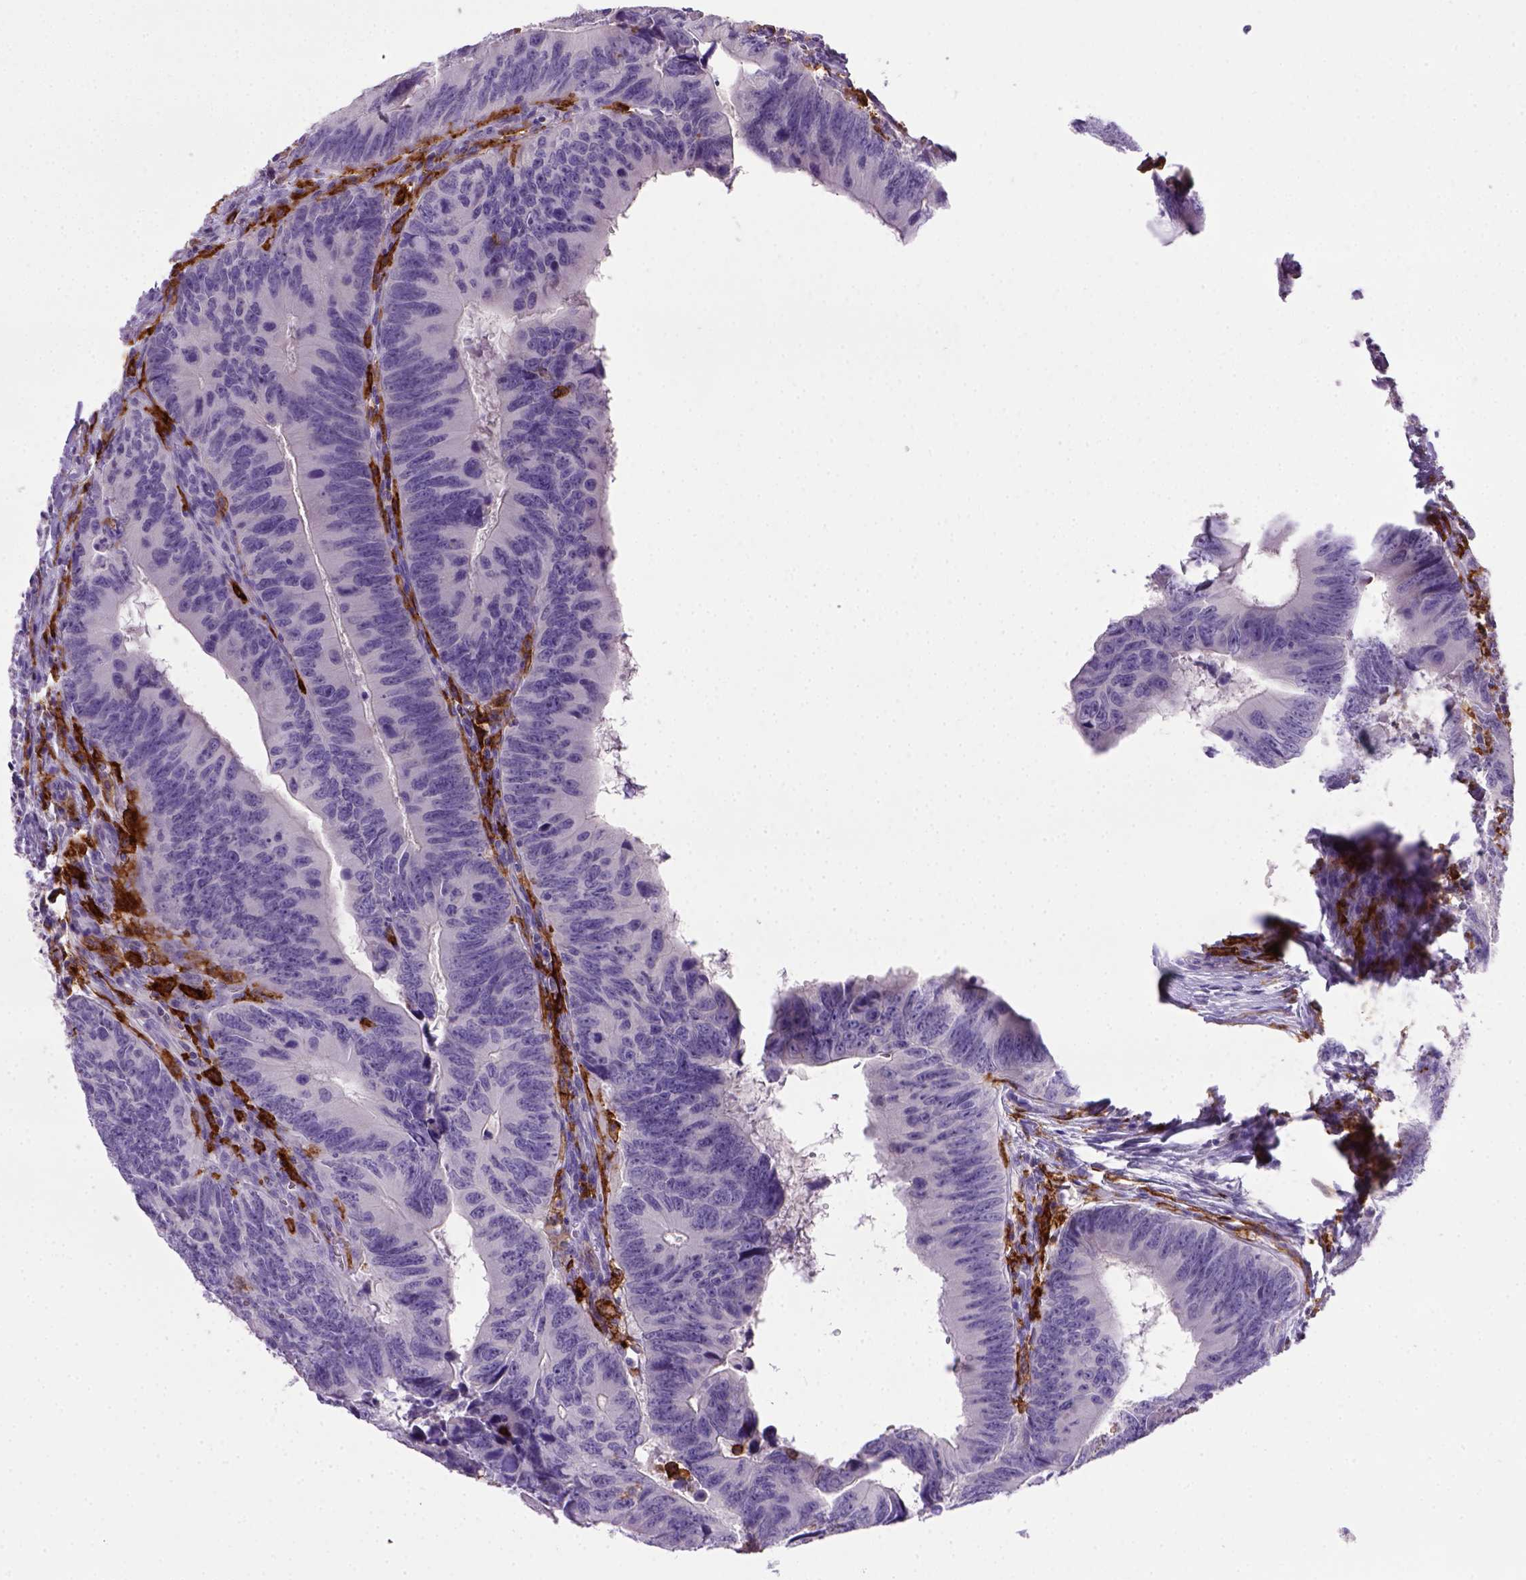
{"staining": {"intensity": "negative", "quantity": "none", "location": "none"}, "tissue": "colorectal cancer", "cell_type": "Tumor cells", "image_type": "cancer", "snomed": [{"axis": "morphology", "description": "Adenocarcinoma, NOS"}, {"axis": "topography", "description": "Colon"}], "caption": "Human colorectal cancer stained for a protein using IHC exhibits no positivity in tumor cells.", "gene": "CD14", "patient": {"sex": "female", "age": 82}}